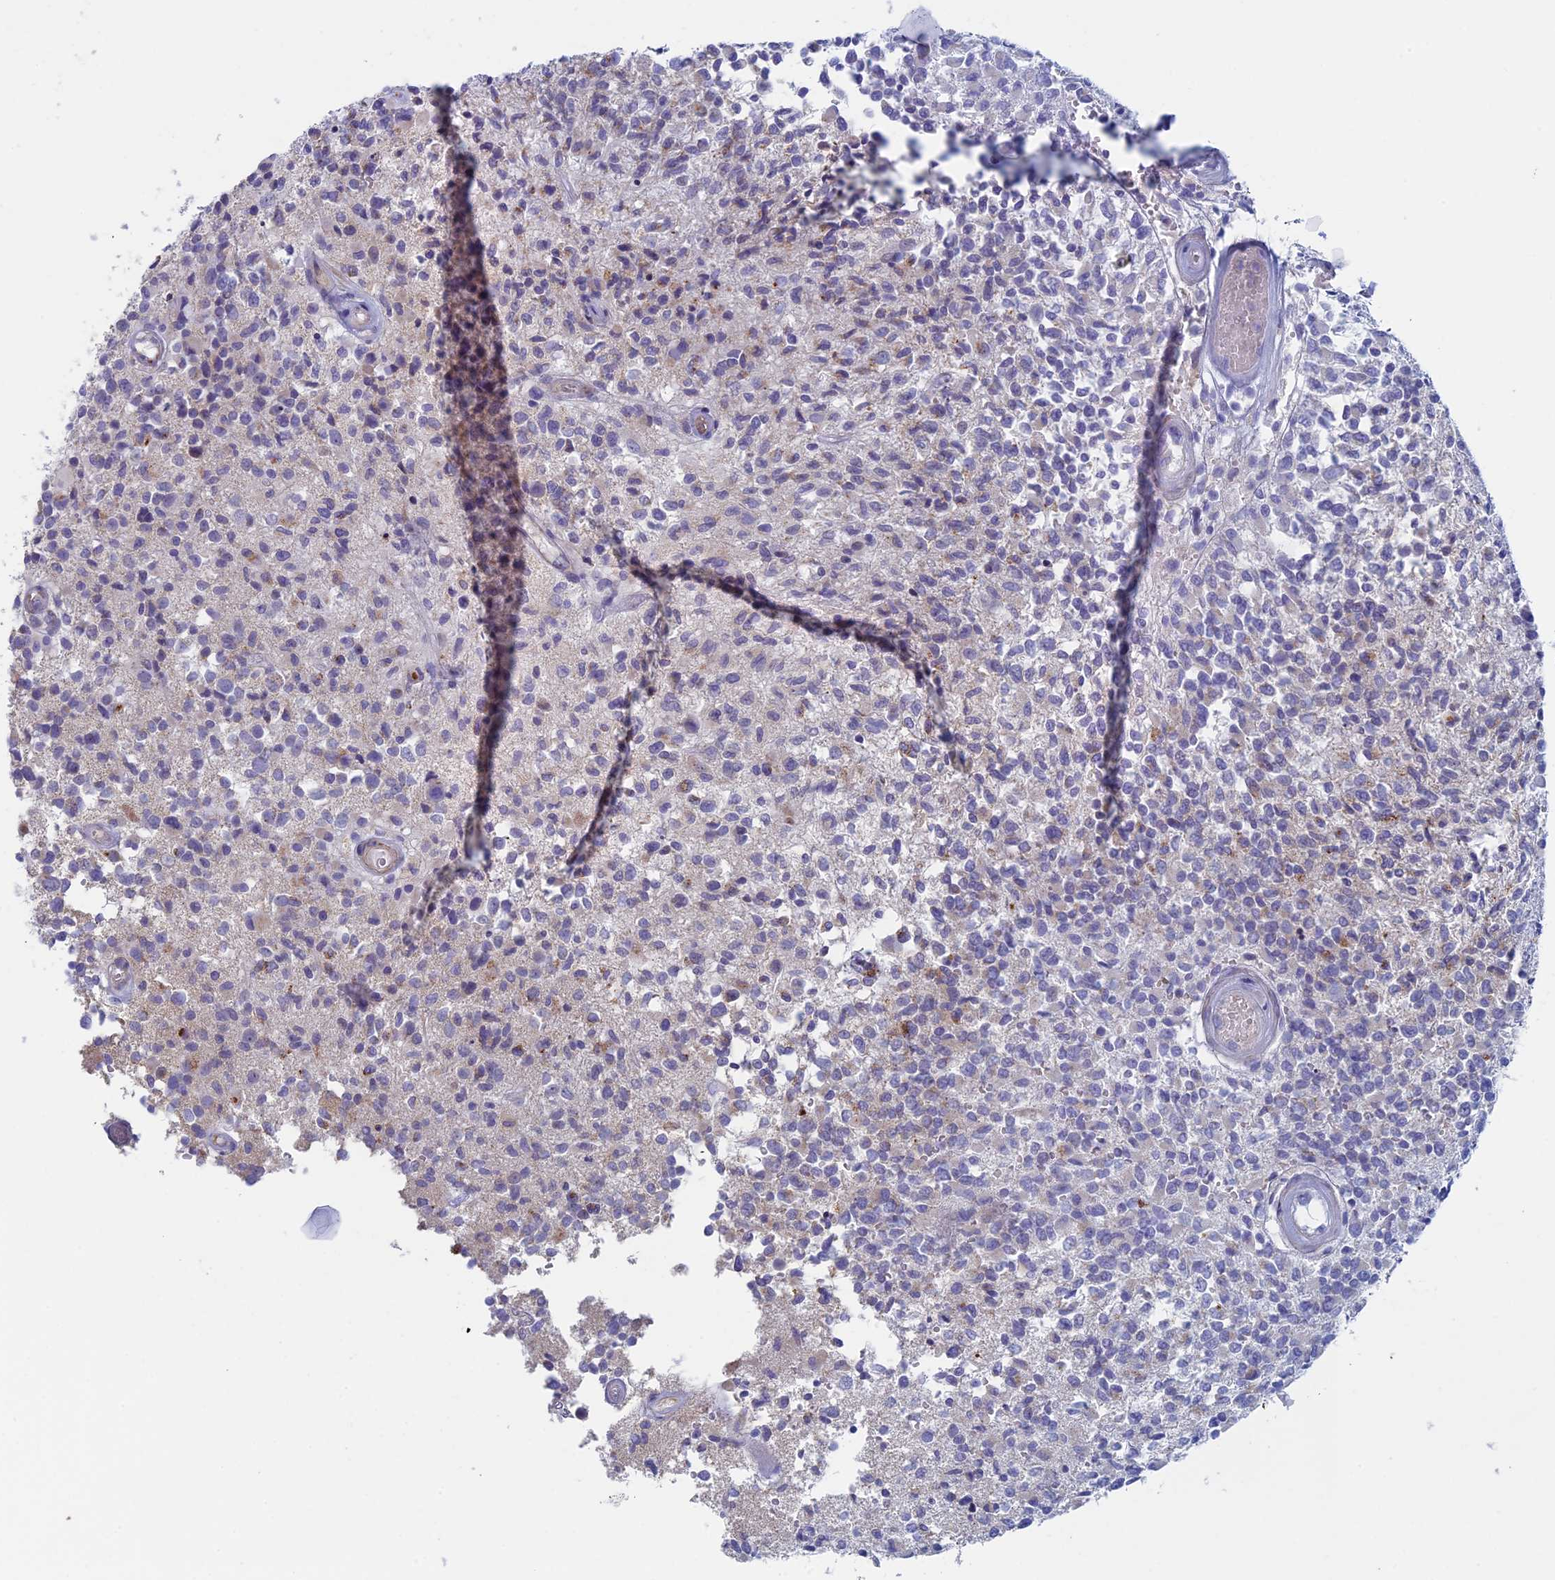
{"staining": {"intensity": "negative", "quantity": "none", "location": "none"}, "tissue": "glioma", "cell_type": "Tumor cells", "image_type": "cancer", "snomed": [{"axis": "morphology", "description": "Glioma, malignant, High grade"}, {"axis": "morphology", "description": "Glioblastoma, NOS"}, {"axis": "topography", "description": "Brain"}], "caption": "Immunohistochemistry (IHC) of human glioma demonstrates no staining in tumor cells.", "gene": "MAGEB6", "patient": {"sex": "male", "age": 60}}